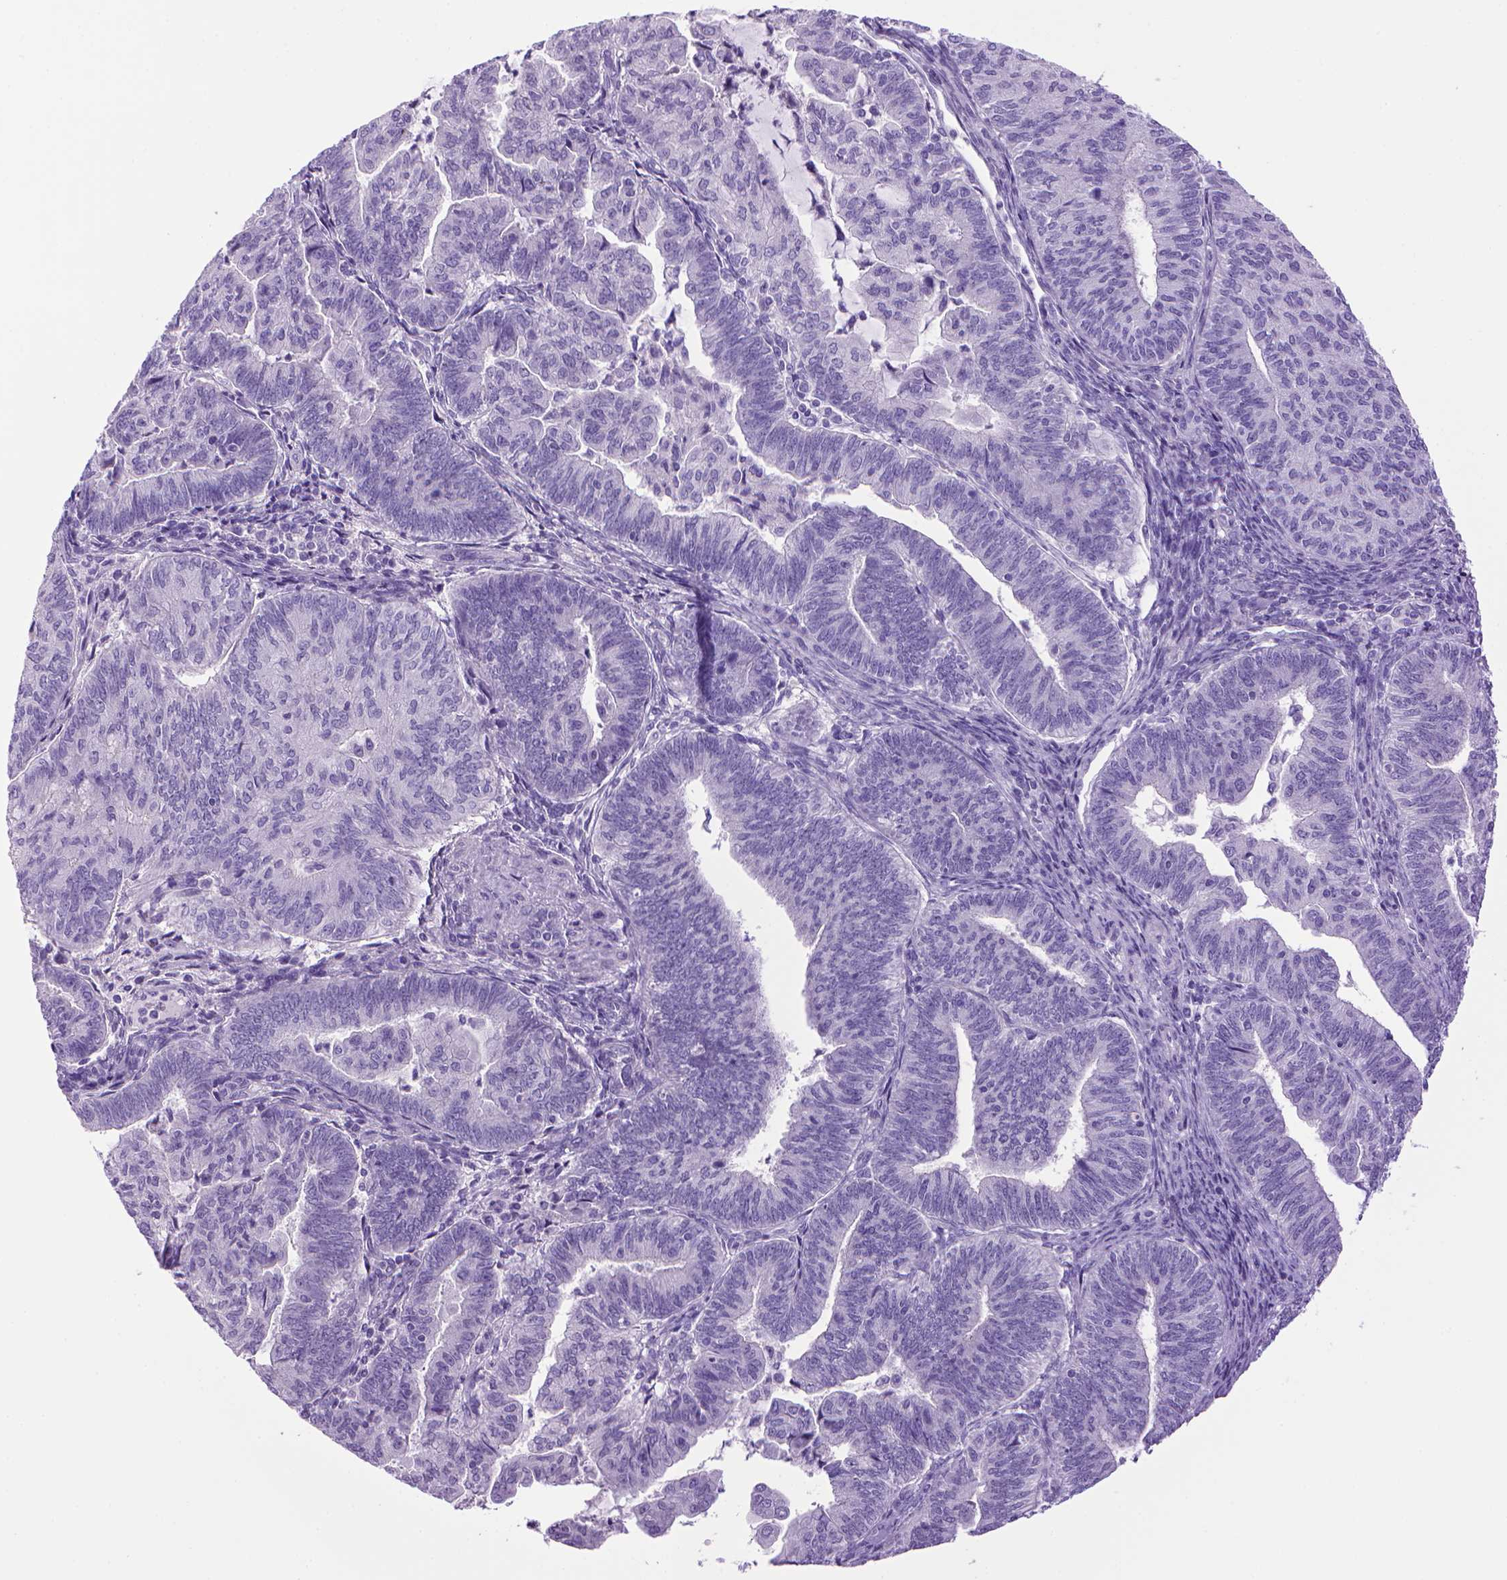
{"staining": {"intensity": "negative", "quantity": "none", "location": "none"}, "tissue": "endometrial cancer", "cell_type": "Tumor cells", "image_type": "cancer", "snomed": [{"axis": "morphology", "description": "Adenocarcinoma, NOS"}, {"axis": "topography", "description": "Endometrium"}], "caption": "IHC image of endometrial cancer (adenocarcinoma) stained for a protein (brown), which demonstrates no staining in tumor cells.", "gene": "SGCG", "patient": {"sex": "female", "age": 82}}